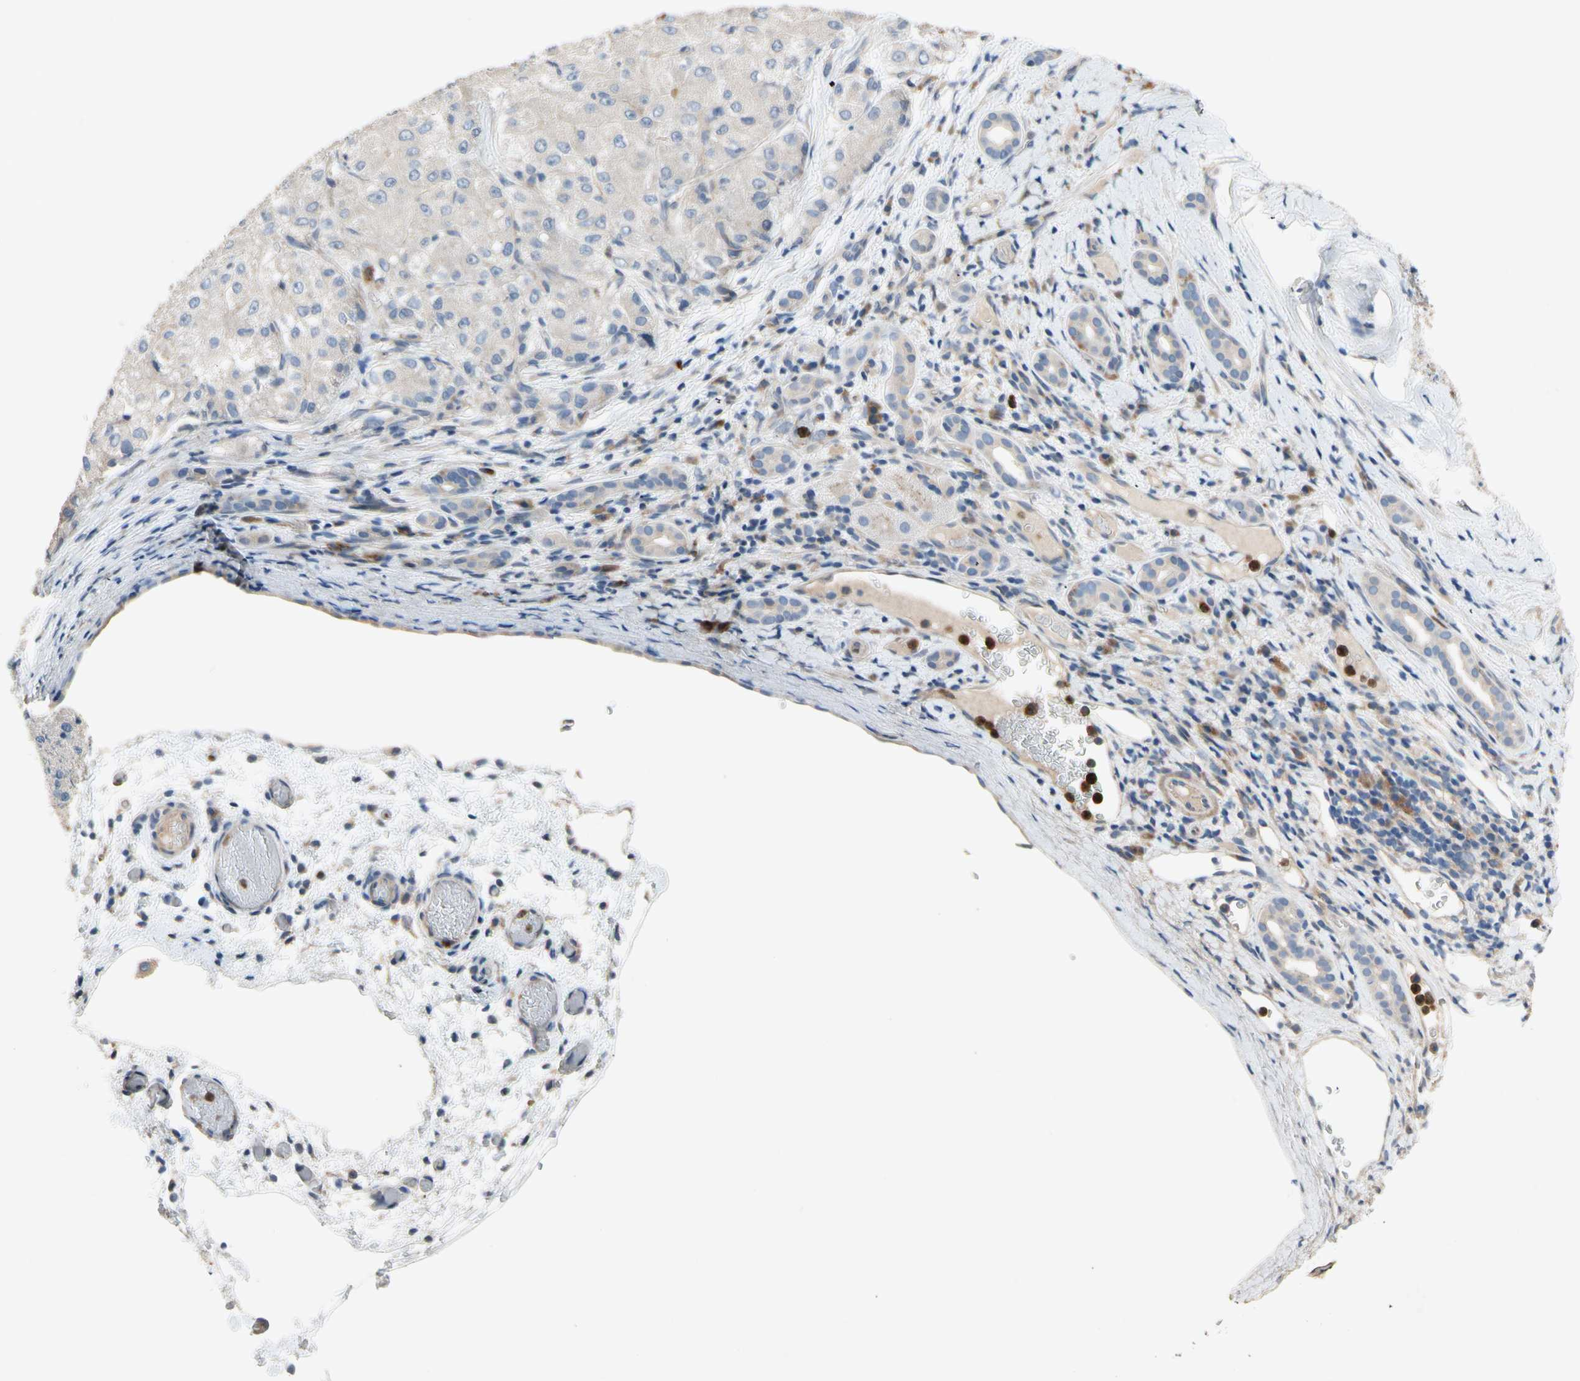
{"staining": {"intensity": "weak", "quantity": "<25%", "location": "cytoplasmic/membranous"}, "tissue": "liver cancer", "cell_type": "Tumor cells", "image_type": "cancer", "snomed": [{"axis": "morphology", "description": "Carcinoma, Hepatocellular, NOS"}, {"axis": "topography", "description": "Liver"}], "caption": "The immunohistochemistry (IHC) histopathology image has no significant expression in tumor cells of liver hepatocellular carcinoma tissue.", "gene": "SIGLEC5", "patient": {"sex": "male", "age": 80}}